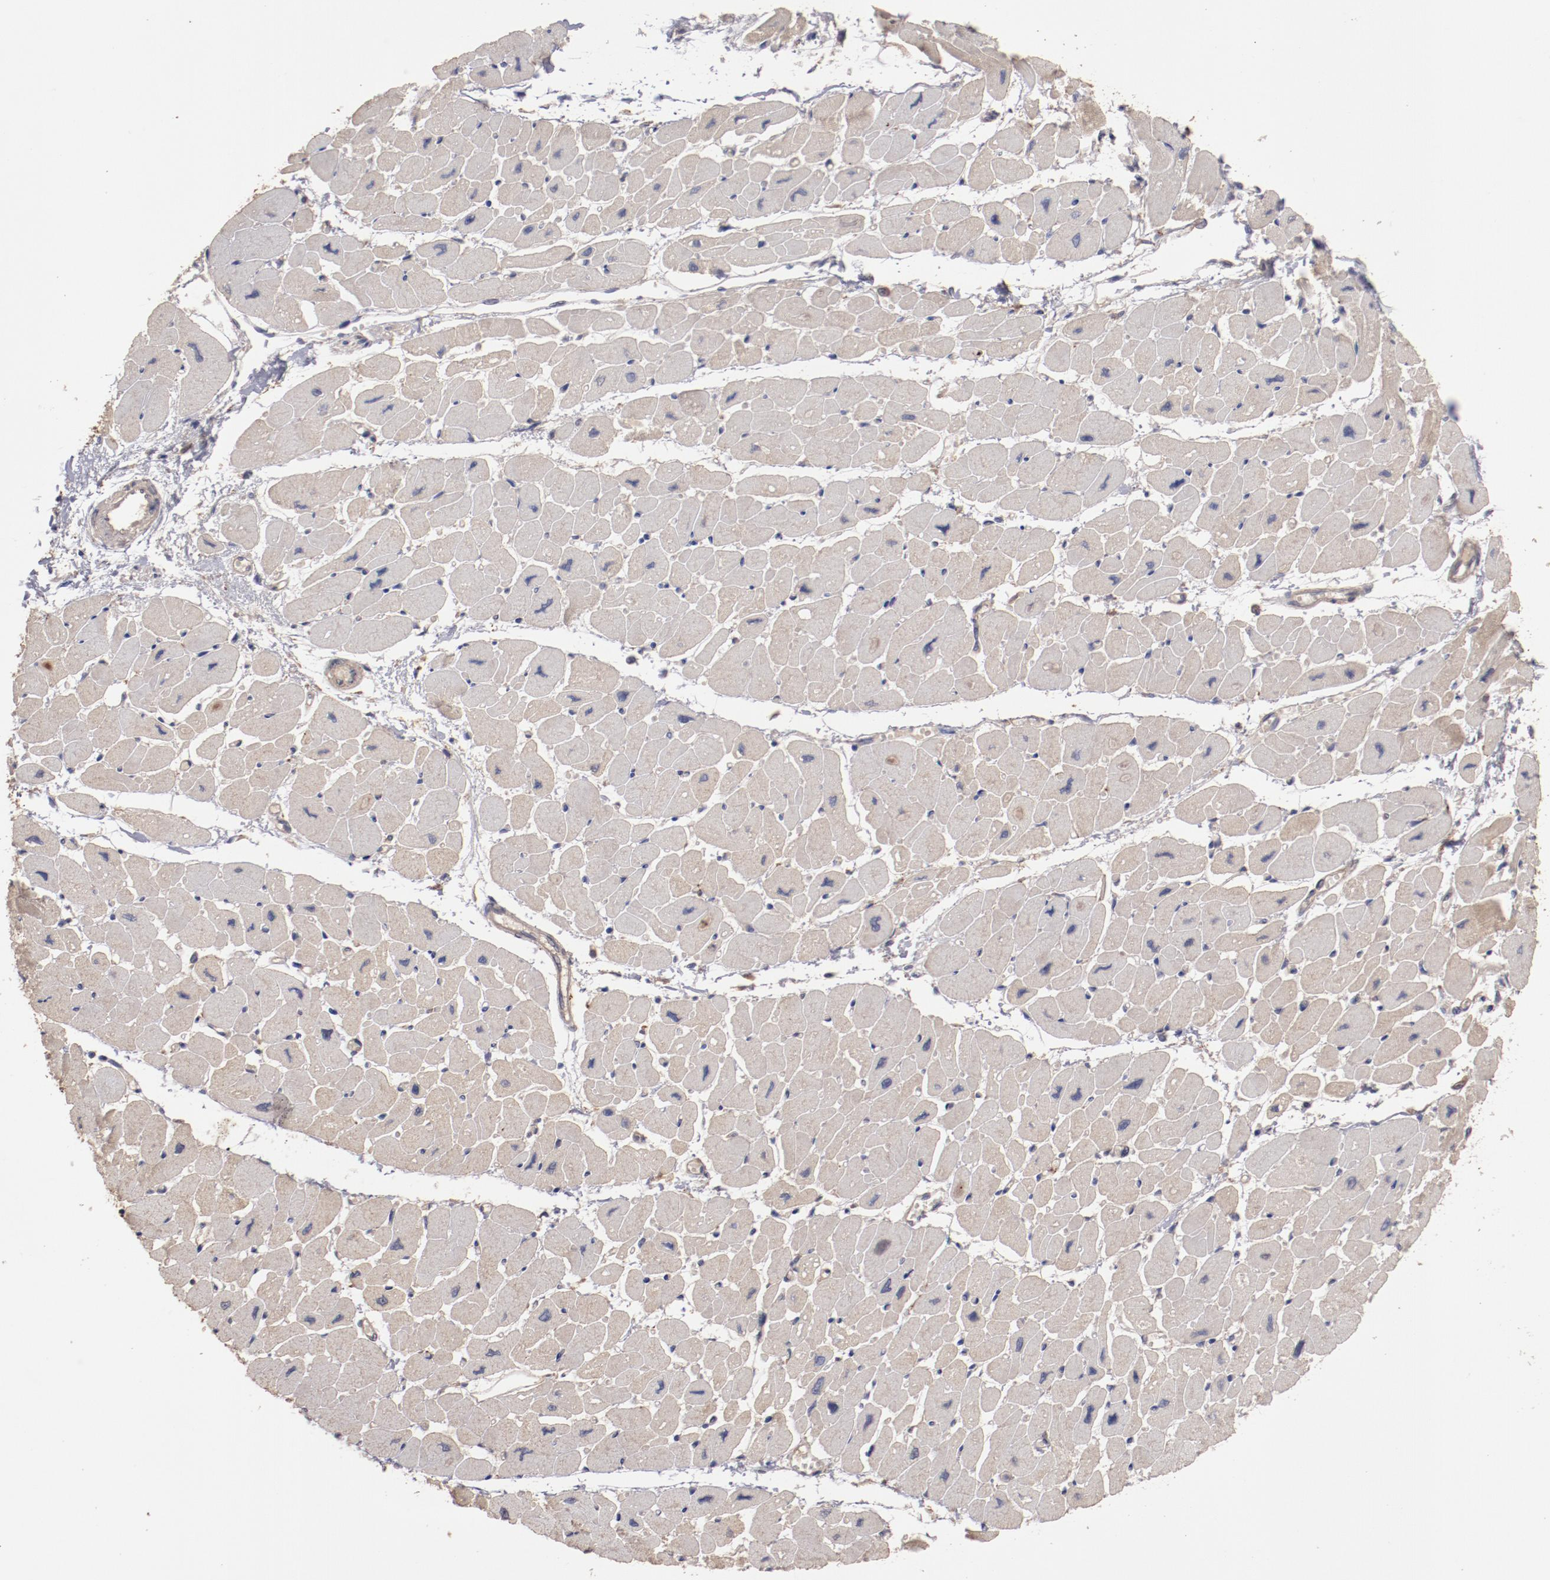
{"staining": {"intensity": "weak", "quantity": ">75%", "location": "cytoplasmic/membranous"}, "tissue": "heart muscle", "cell_type": "Cardiomyocytes", "image_type": "normal", "snomed": [{"axis": "morphology", "description": "Normal tissue, NOS"}, {"axis": "topography", "description": "Heart"}], "caption": "IHC (DAB) staining of normal human heart muscle exhibits weak cytoplasmic/membranous protein expression in approximately >75% of cardiomyocytes.", "gene": "LRRC75B", "patient": {"sex": "female", "age": 54}}